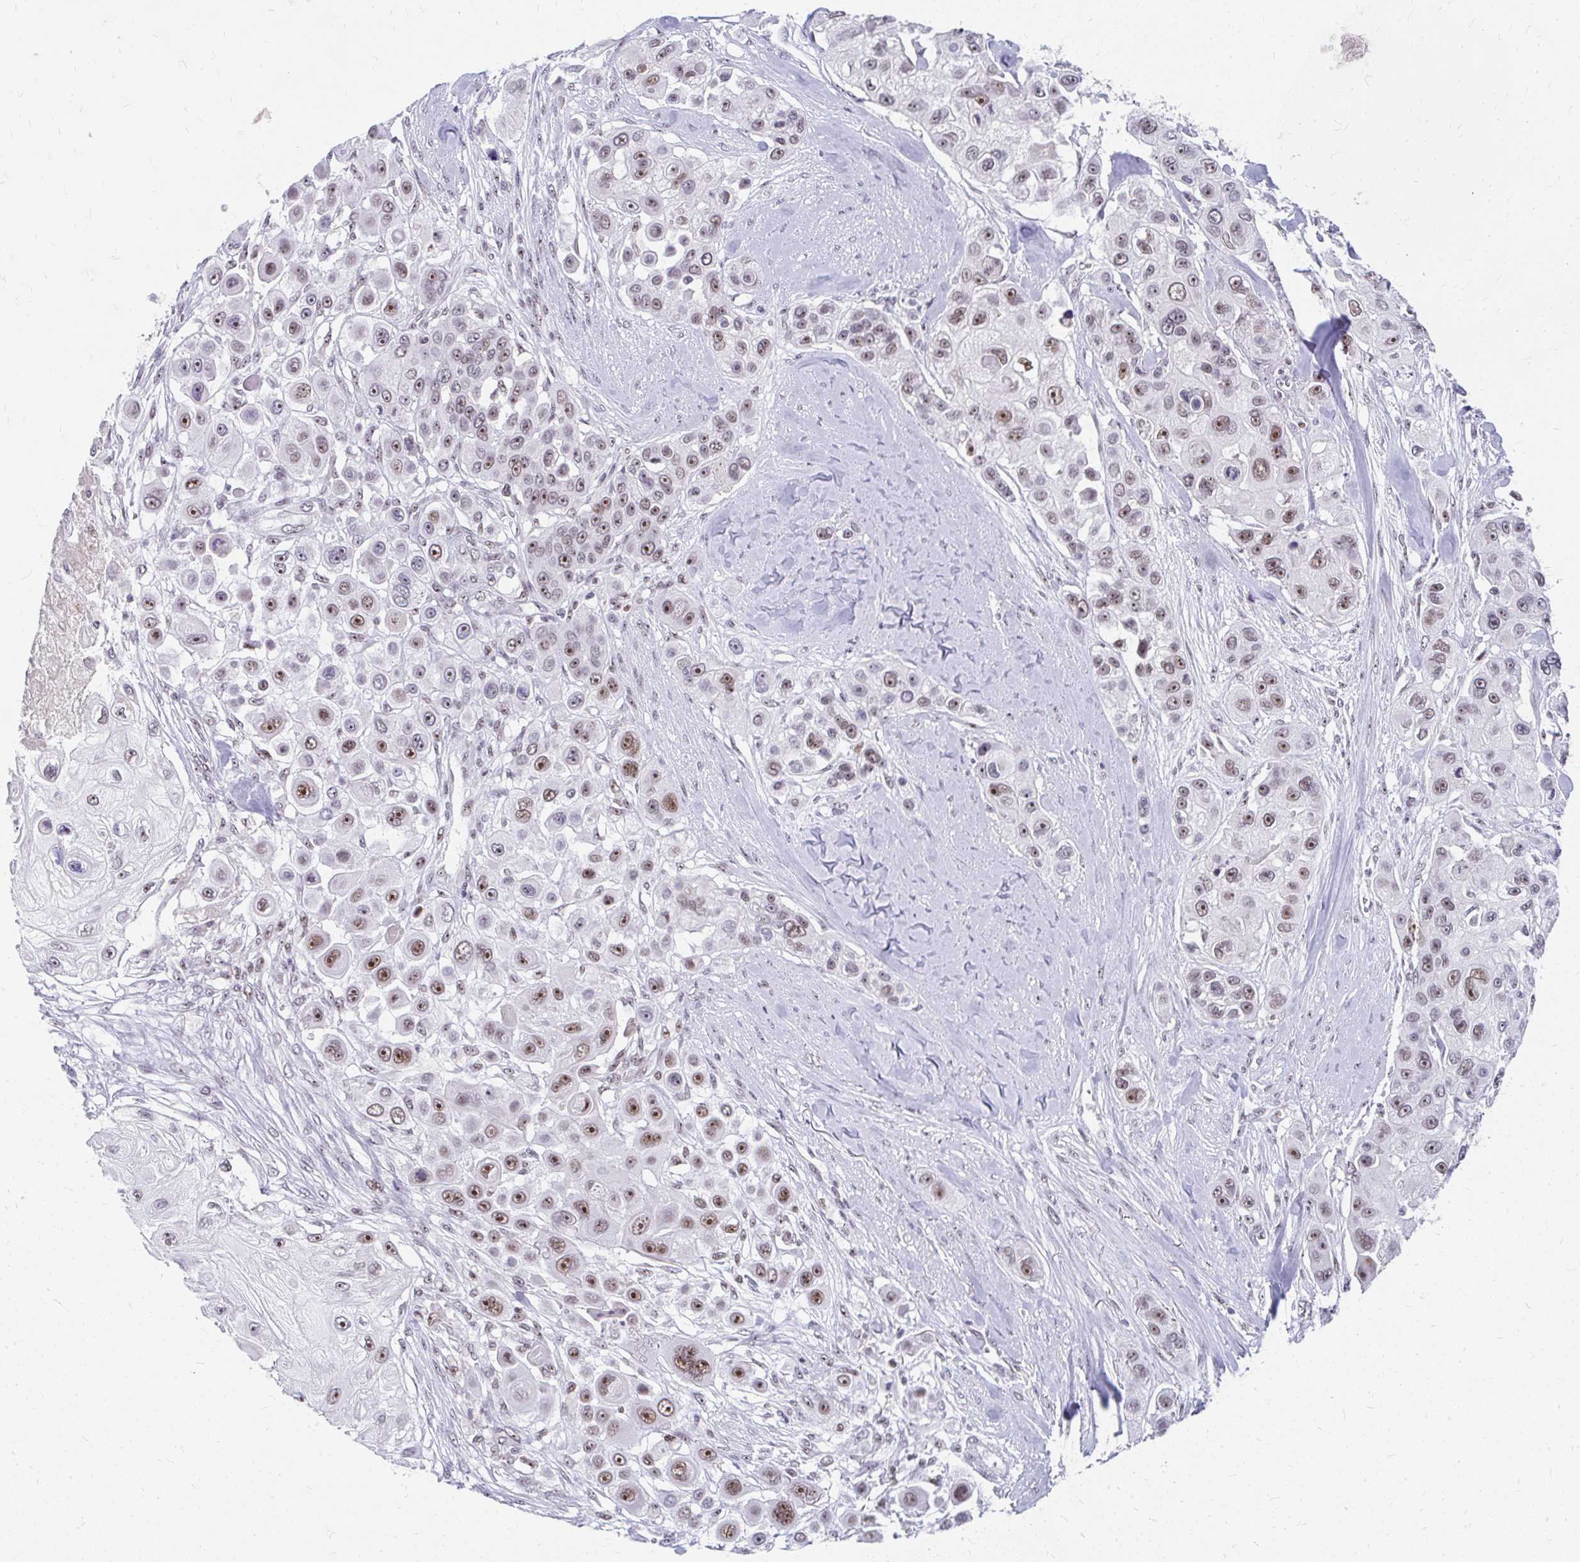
{"staining": {"intensity": "moderate", "quantity": ">75%", "location": "nuclear"}, "tissue": "skin cancer", "cell_type": "Tumor cells", "image_type": "cancer", "snomed": [{"axis": "morphology", "description": "Squamous cell carcinoma, NOS"}, {"axis": "topography", "description": "Skin"}], "caption": "Protein analysis of skin cancer (squamous cell carcinoma) tissue displays moderate nuclear staining in approximately >75% of tumor cells.", "gene": "GTF2H1", "patient": {"sex": "male", "age": 67}}